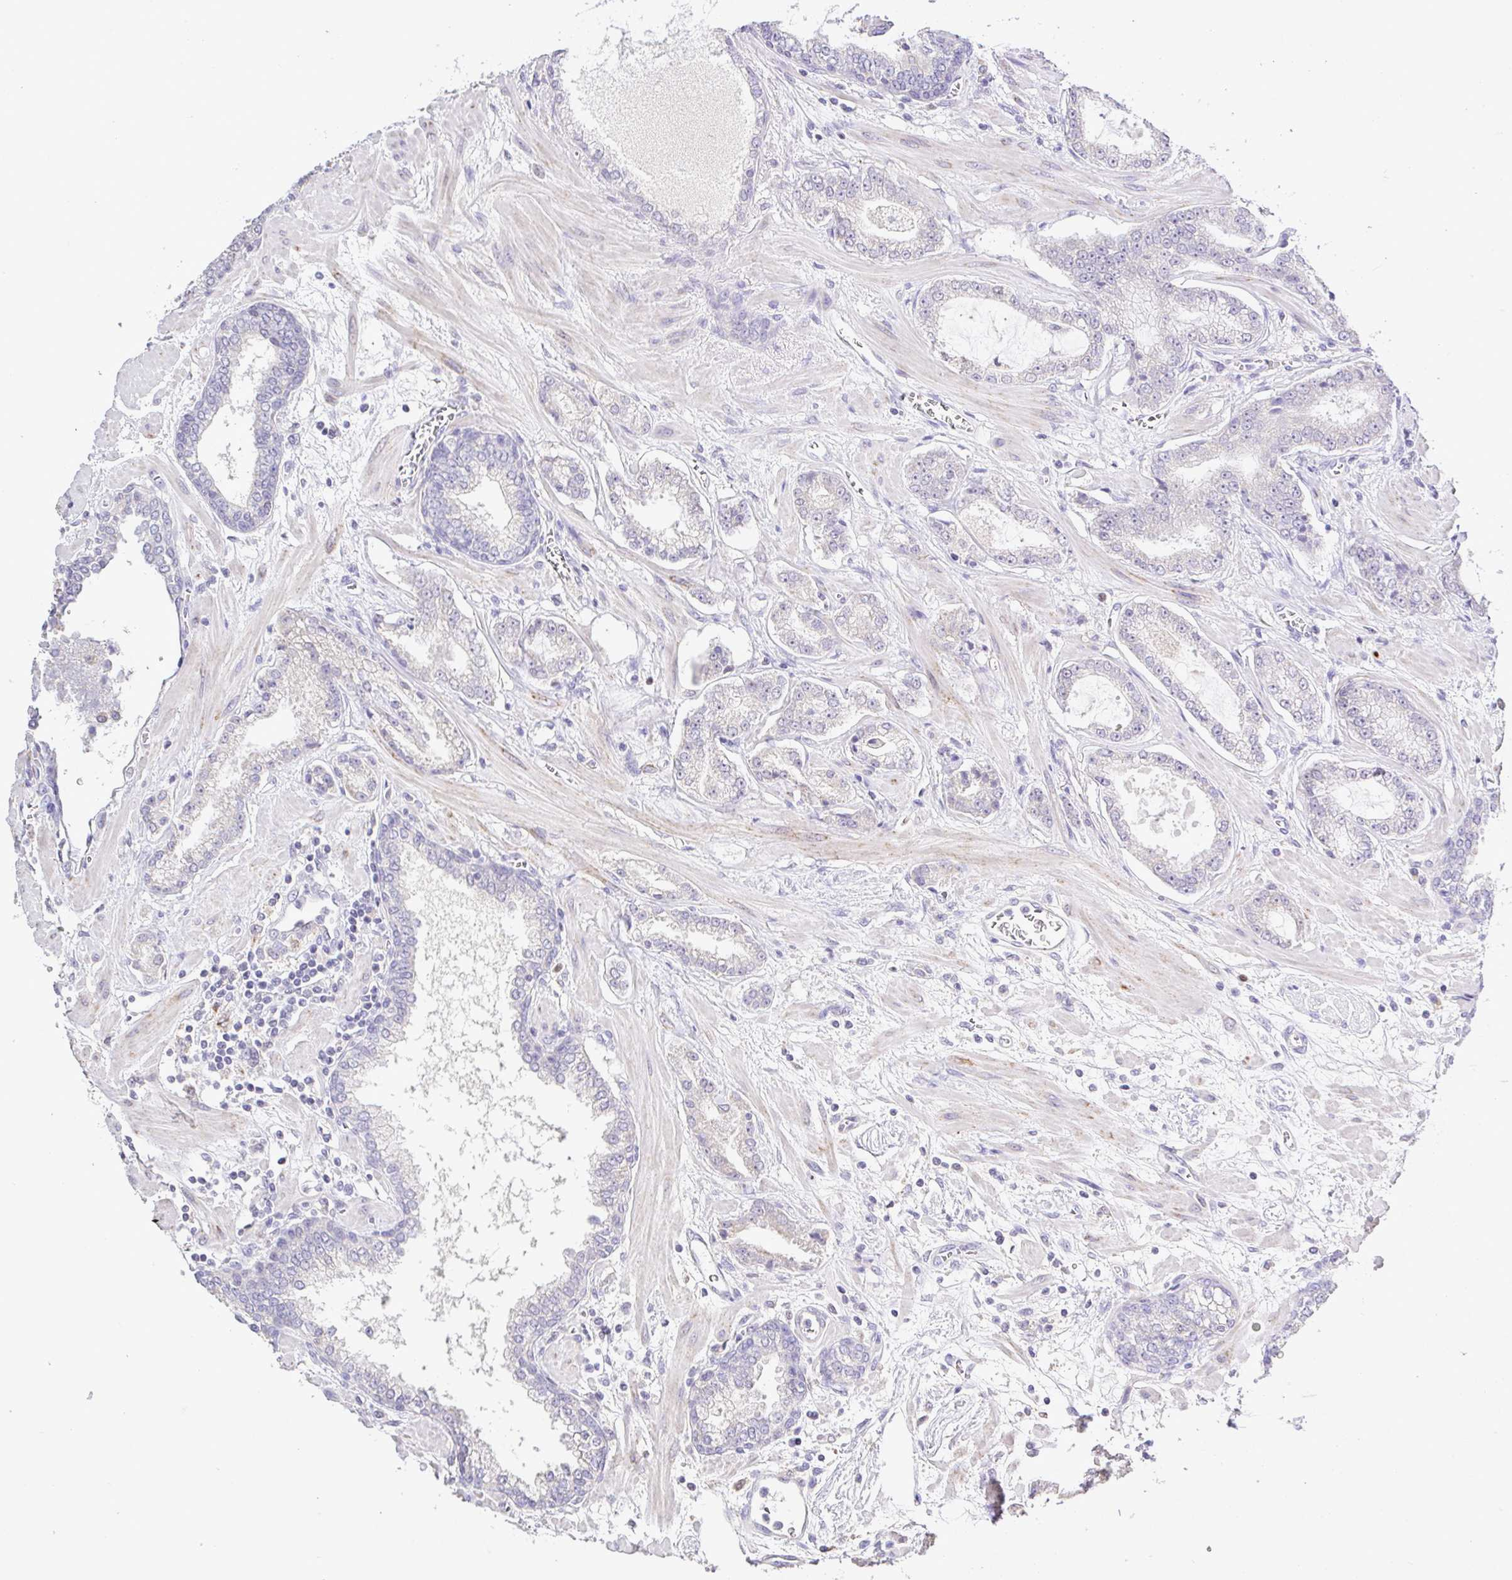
{"staining": {"intensity": "negative", "quantity": "none", "location": "none"}, "tissue": "prostate cancer", "cell_type": "Tumor cells", "image_type": "cancer", "snomed": [{"axis": "morphology", "description": "Adenocarcinoma, Low grade"}, {"axis": "topography", "description": "Prostate"}], "caption": "Immunohistochemistry of human adenocarcinoma (low-grade) (prostate) reveals no staining in tumor cells.", "gene": "CTU1", "patient": {"sex": "male", "age": 62}}